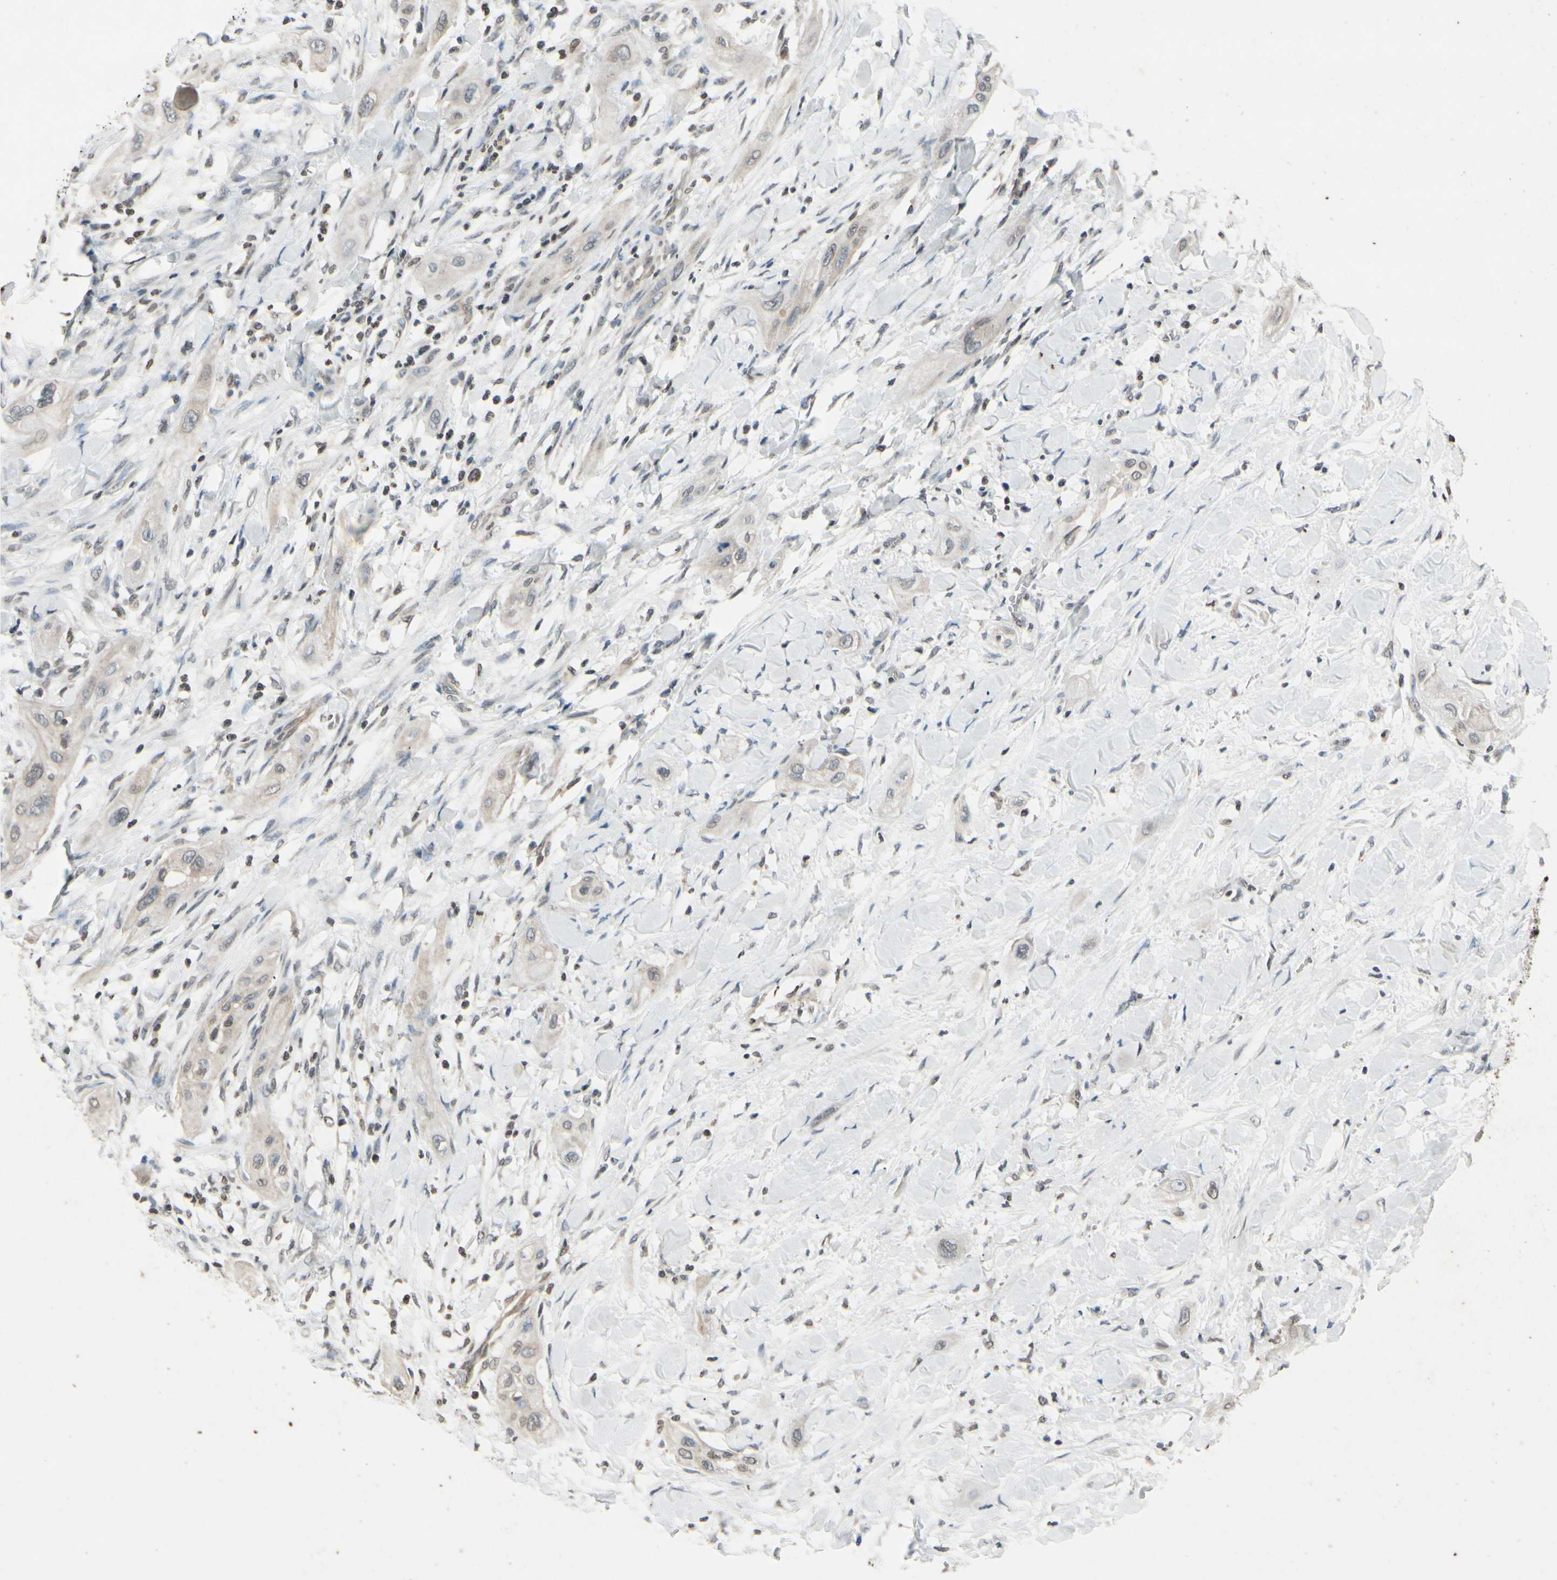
{"staining": {"intensity": "weak", "quantity": ">75%", "location": "cytoplasmic/membranous"}, "tissue": "lung cancer", "cell_type": "Tumor cells", "image_type": "cancer", "snomed": [{"axis": "morphology", "description": "Squamous cell carcinoma, NOS"}, {"axis": "topography", "description": "Lung"}], "caption": "This histopathology image reveals IHC staining of human lung squamous cell carcinoma, with low weak cytoplasmic/membranous positivity in approximately >75% of tumor cells.", "gene": "CLDN11", "patient": {"sex": "female", "age": 47}}